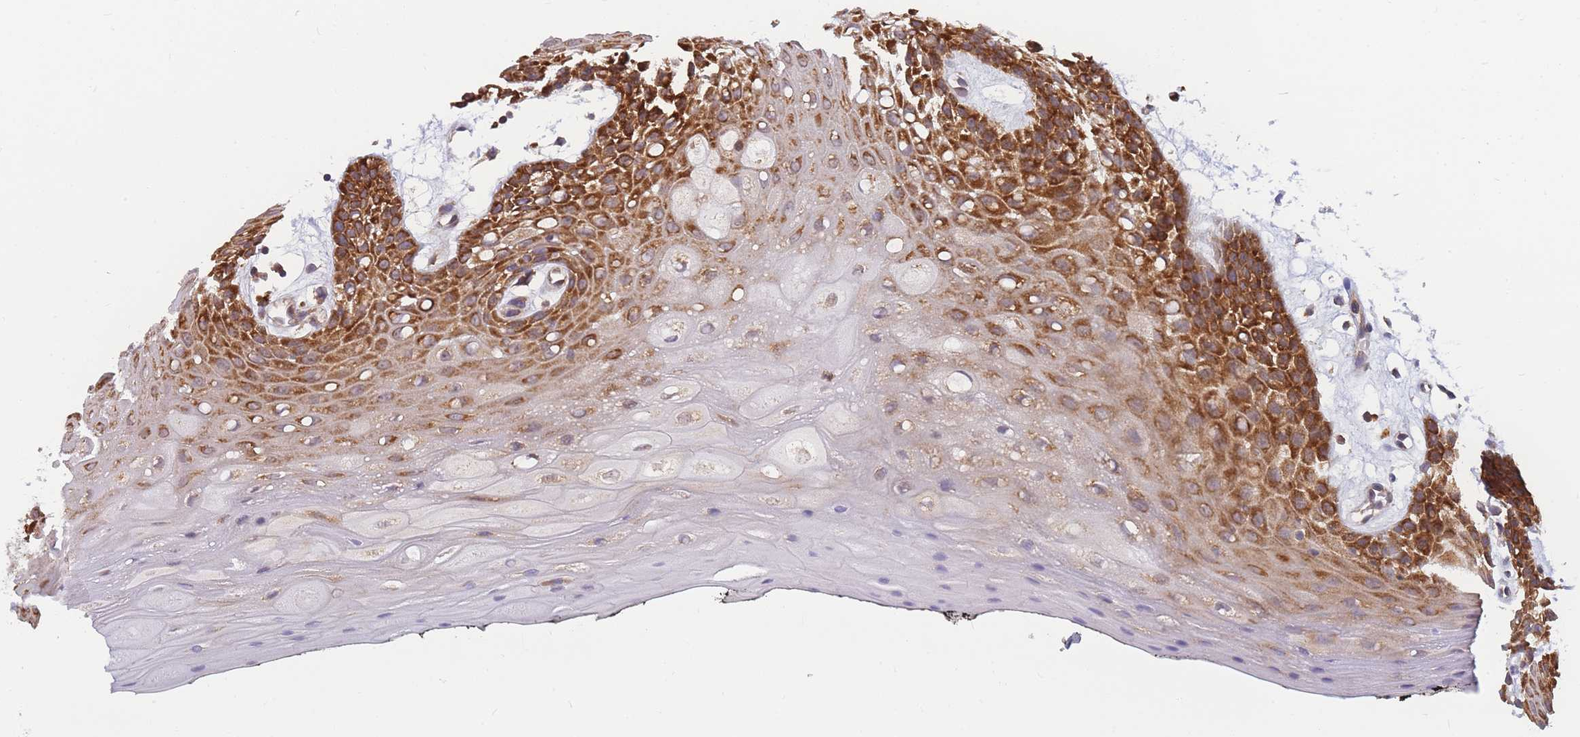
{"staining": {"intensity": "strong", "quantity": "25%-75%", "location": "cytoplasmic/membranous"}, "tissue": "oral mucosa", "cell_type": "Squamous epithelial cells", "image_type": "normal", "snomed": [{"axis": "morphology", "description": "Normal tissue, NOS"}, {"axis": "topography", "description": "Oral tissue"}, {"axis": "topography", "description": "Tounge, NOS"}], "caption": "Squamous epithelial cells display strong cytoplasmic/membranous positivity in approximately 25%-75% of cells in unremarkable oral mucosa. The staining was performed using DAB (3,3'-diaminobenzidine) to visualize the protein expression in brown, while the nuclei were stained in blue with hematoxylin (Magnification: 20x).", "gene": "ENSG00000276345", "patient": {"sex": "female", "age": 59}}